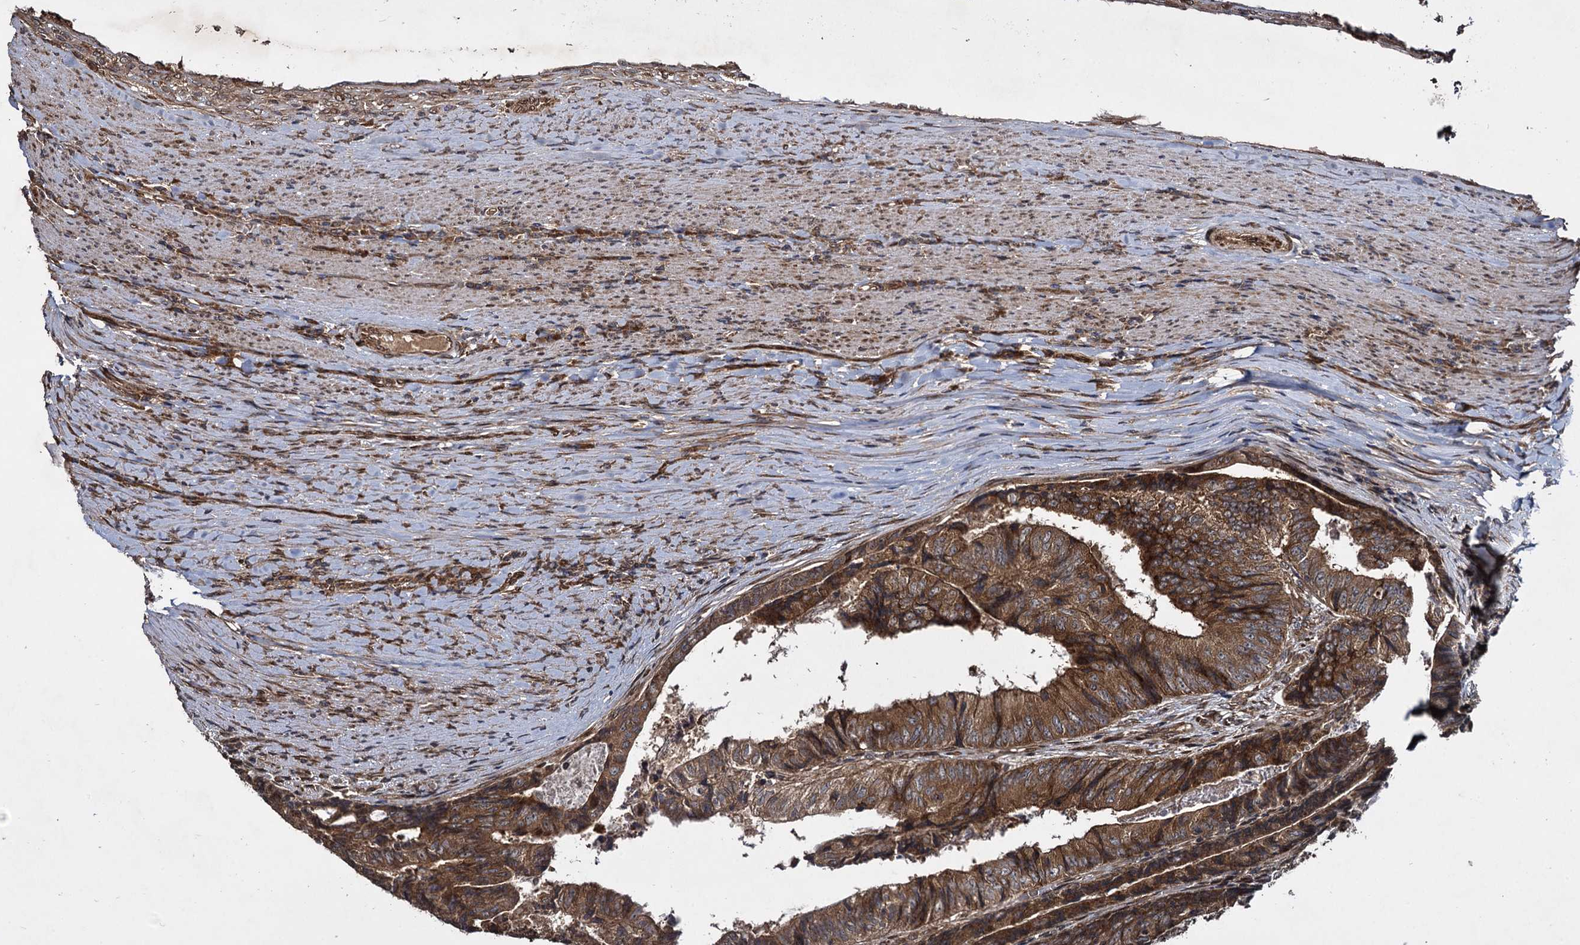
{"staining": {"intensity": "moderate", "quantity": ">75%", "location": "cytoplasmic/membranous"}, "tissue": "colorectal cancer", "cell_type": "Tumor cells", "image_type": "cancer", "snomed": [{"axis": "morphology", "description": "Adenocarcinoma, NOS"}, {"axis": "topography", "description": "Colon"}], "caption": "Colorectal cancer (adenocarcinoma) stained for a protein (brown) reveals moderate cytoplasmic/membranous positive expression in approximately >75% of tumor cells.", "gene": "DCP1B", "patient": {"sex": "female", "age": 67}}